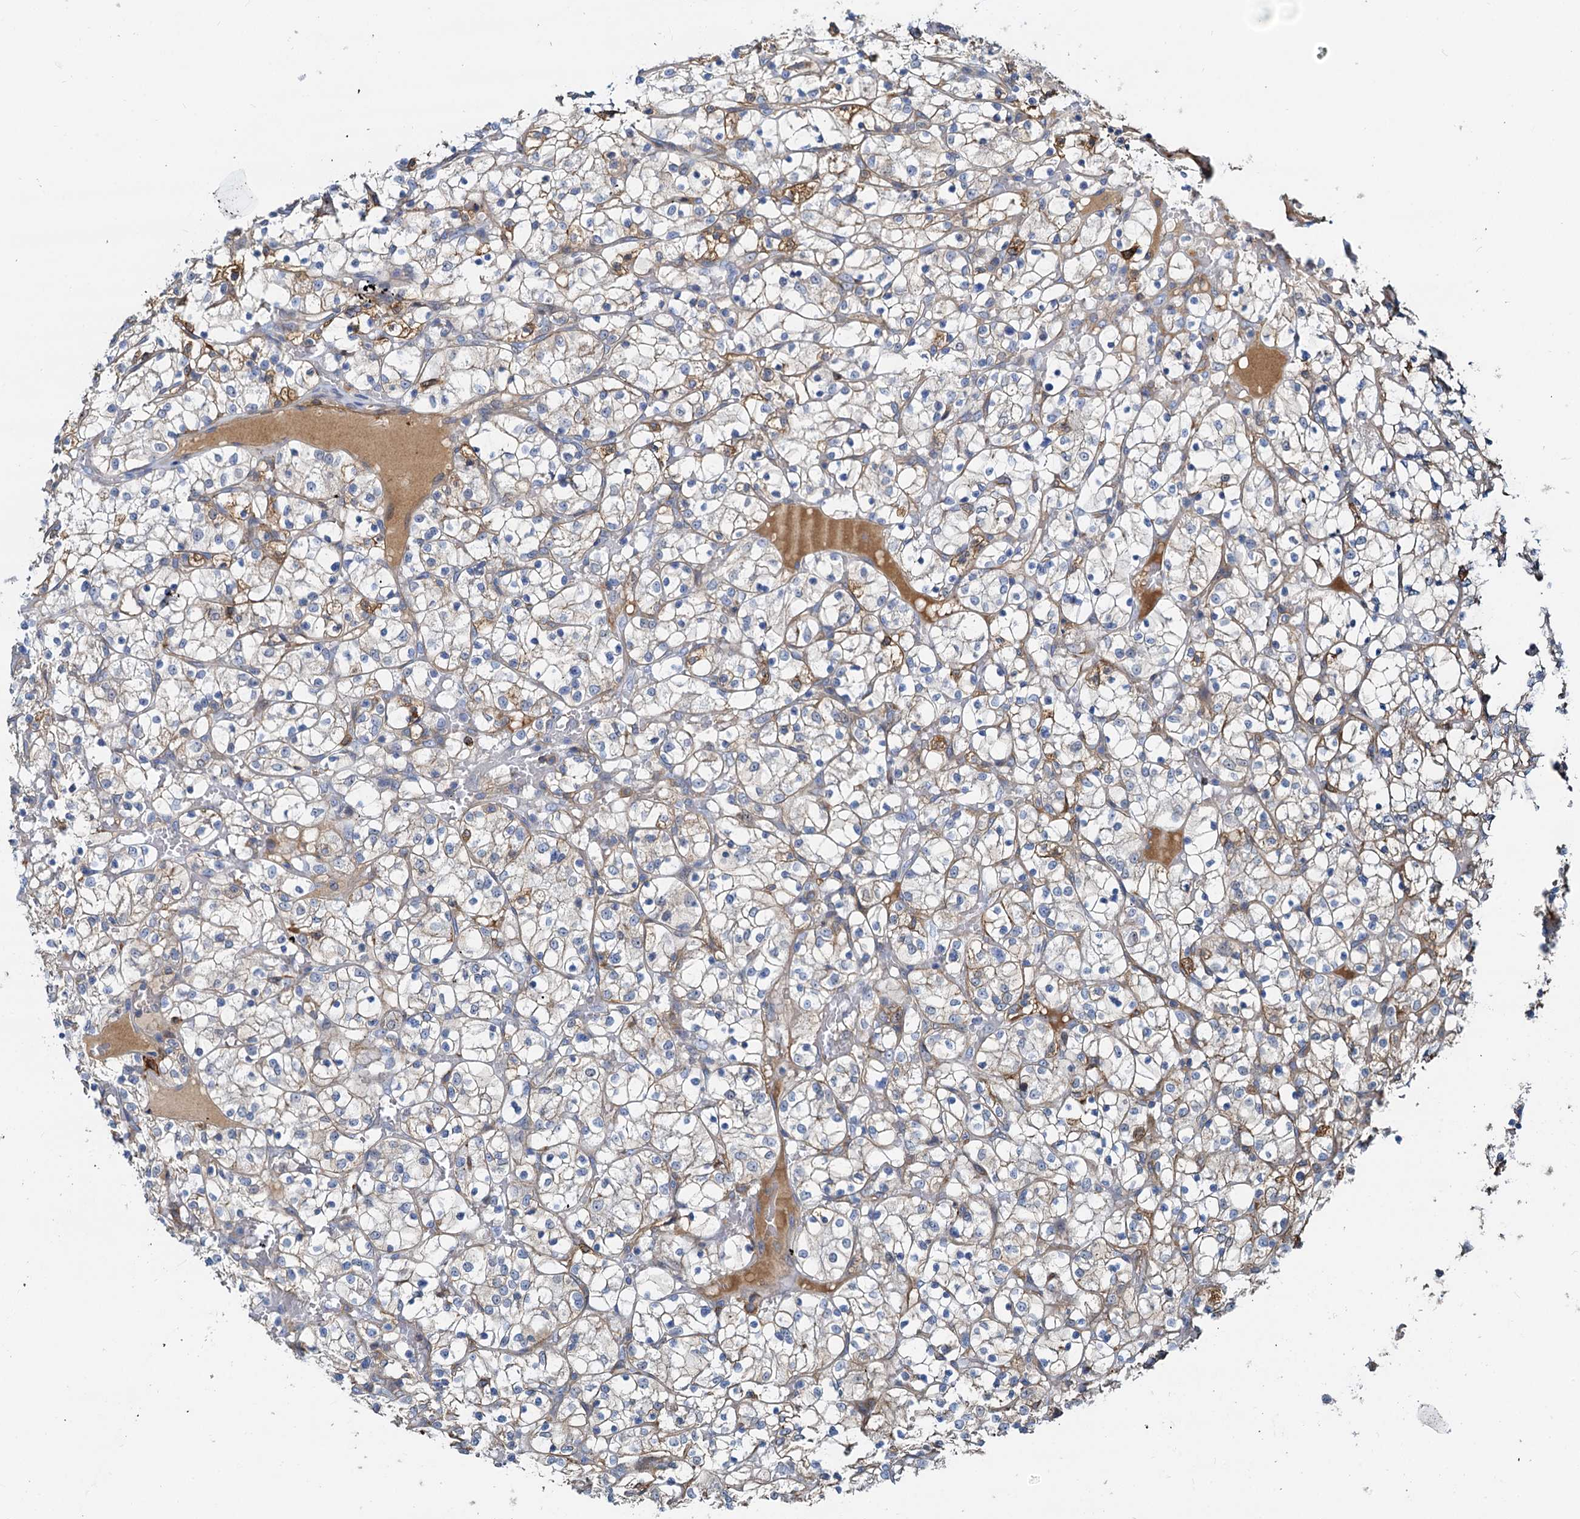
{"staining": {"intensity": "weak", "quantity": "<25%", "location": "cytoplasmic/membranous"}, "tissue": "renal cancer", "cell_type": "Tumor cells", "image_type": "cancer", "snomed": [{"axis": "morphology", "description": "Adenocarcinoma, NOS"}, {"axis": "topography", "description": "Kidney"}], "caption": "Immunohistochemistry (IHC) micrograph of renal cancer stained for a protein (brown), which reveals no staining in tumor cells.", "gene": "LNX2", "patient": {"sex": "female", "age": 69}}